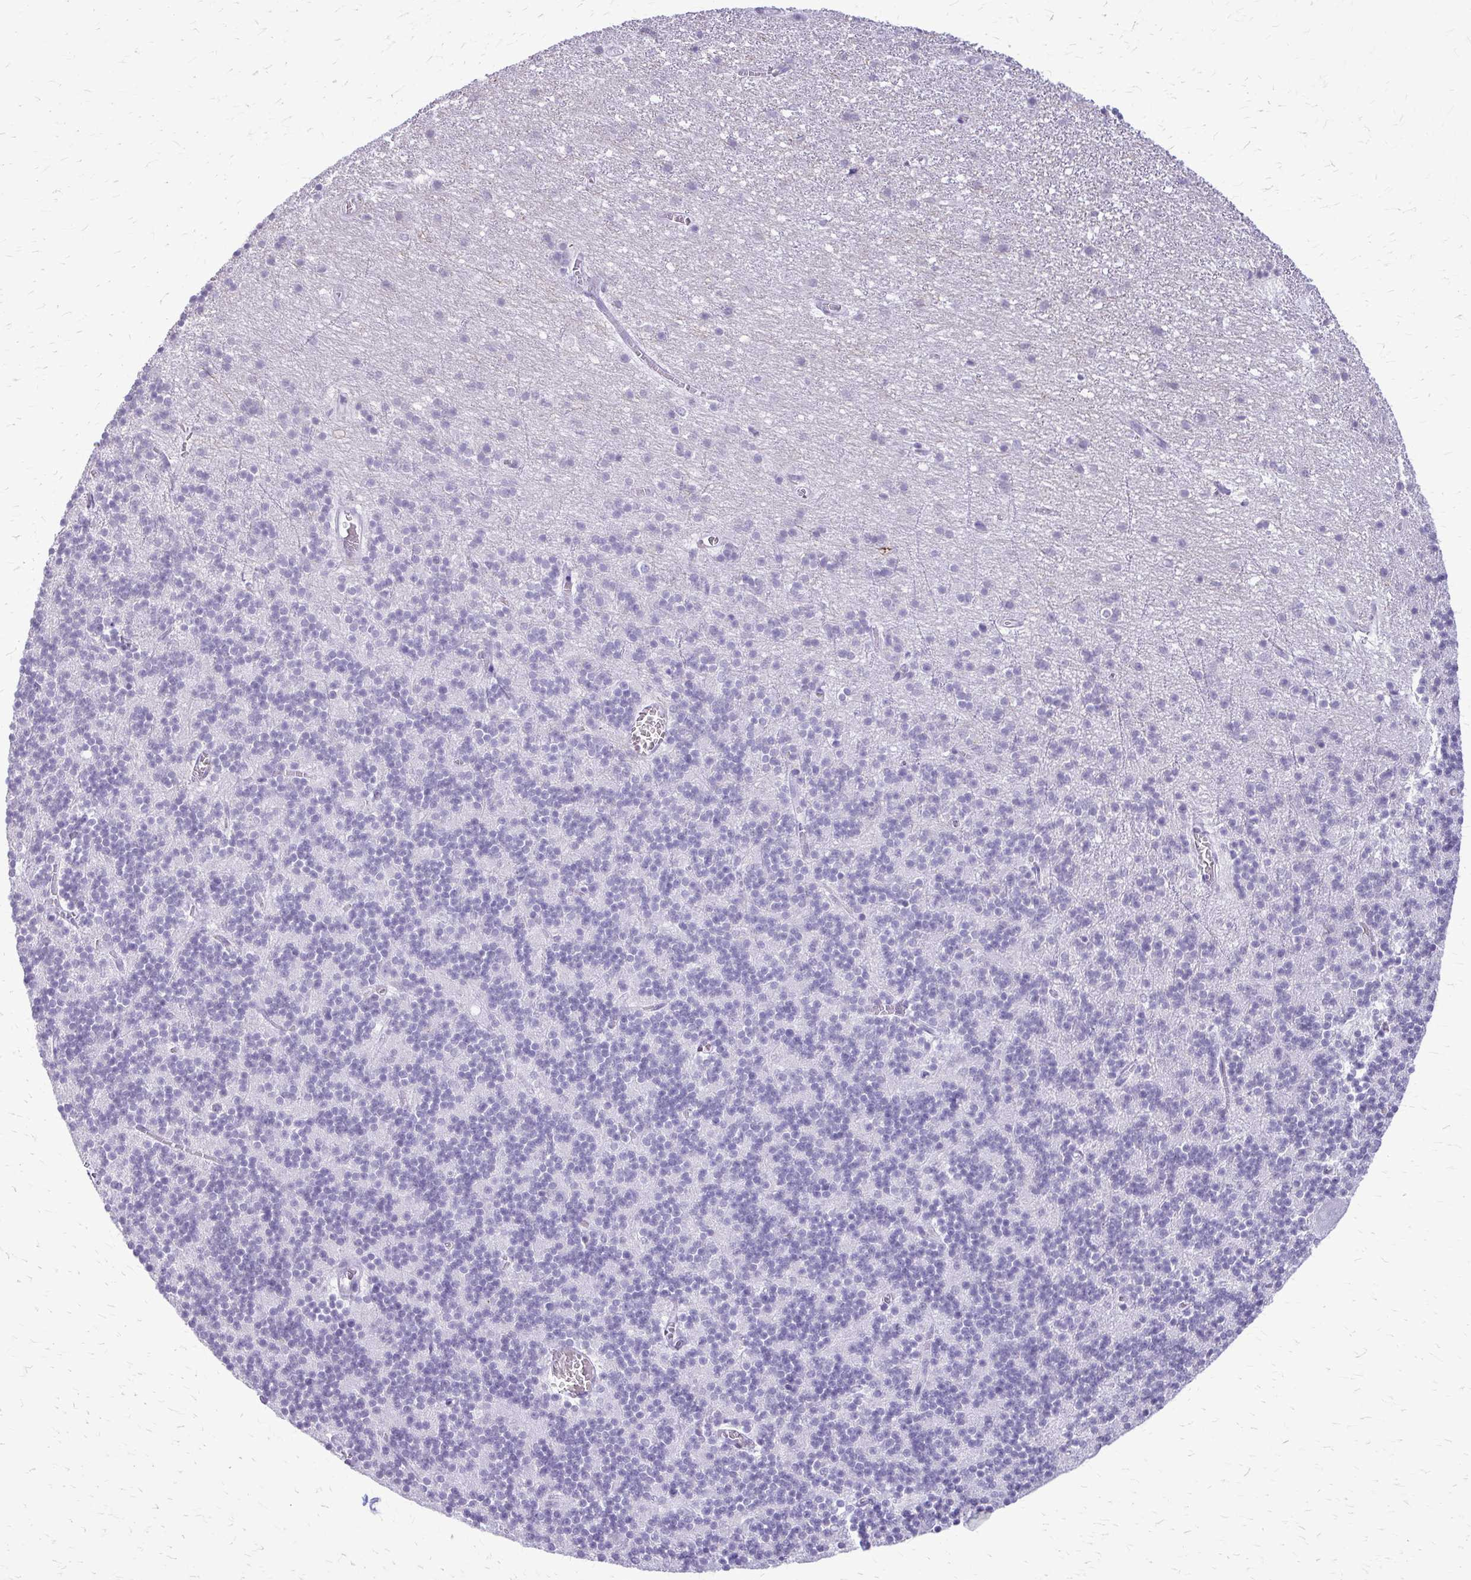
{"staining": {"intensity": "negative", "quantity": "none", "location": "none"}, "tissue": "cerebellum", "cell_type": "Cells in granular layer", "image_type": "normal", "snomed": [{"axis": "morphology", "description": "Normal tissue, NOS"}, {"axis": "topography", "description": "Cerebellum"}], "caption": "This is a histopathology image of immunohistochemistry (IHC) staining of normal cerebellum, which shows no staining in cells in granular layer.", "gene": "KRT5", "patient": {"sex": "male", "age": 54}}